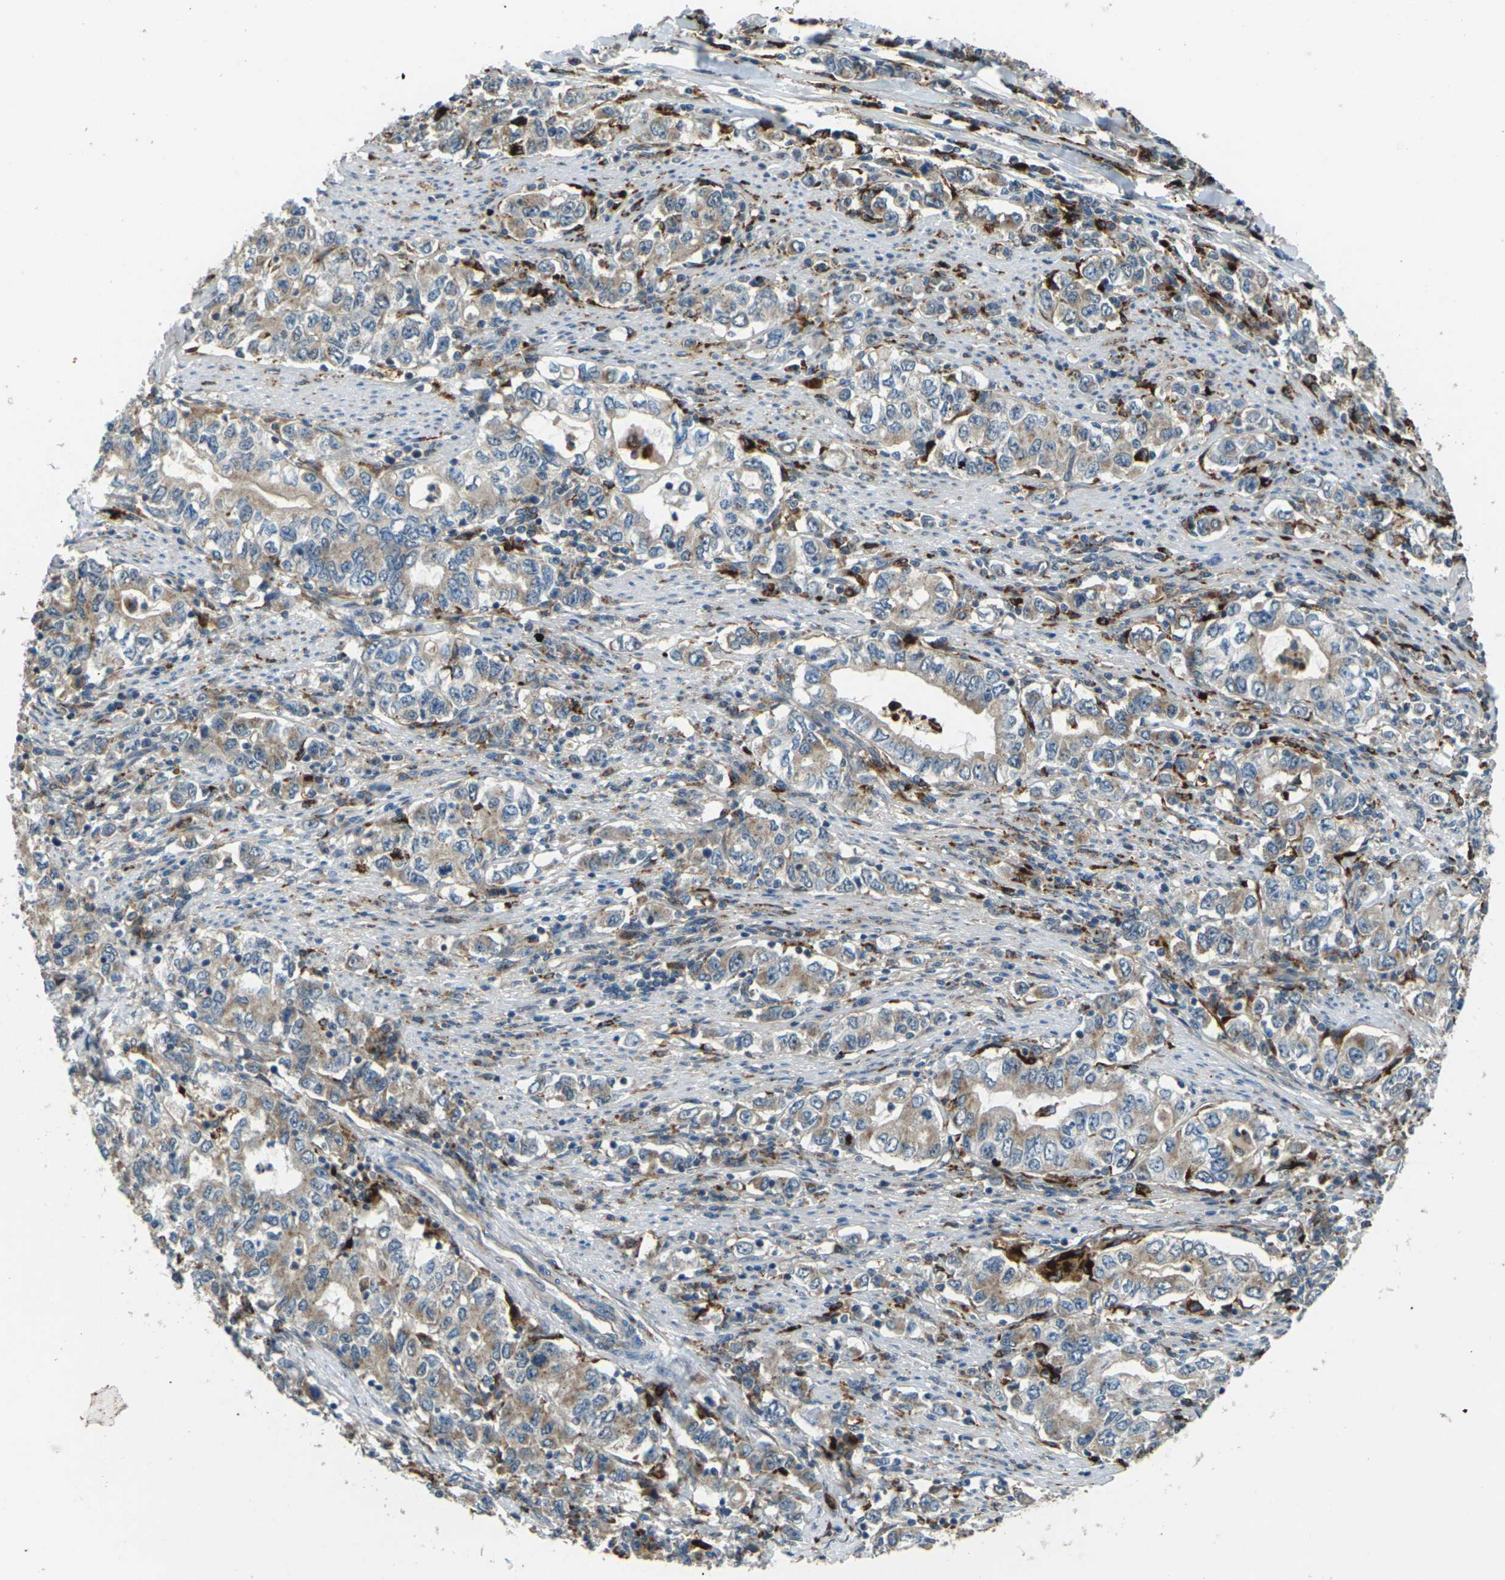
{"staining": {"intensity": "weak", "quantity": ">75%", "location": "cytoplasmic/membranous"}, "tissue": "stomach cancer", "cell_type": "Tumor cells", "image_type": "cancer", "snomed": [{"axis": "morphology", "description": "Adenocarcinoma, NOS"}, {"axis": "topography", "description": "Stomach, lower"}], "caption": "A low amount of weak cytoplasmic/membranous positivity is present in approximately >75% of tumor cells in stomach cancer tissue.", "gene": "SLC31A2", "patient": {"sex": "female", "age": 72}}